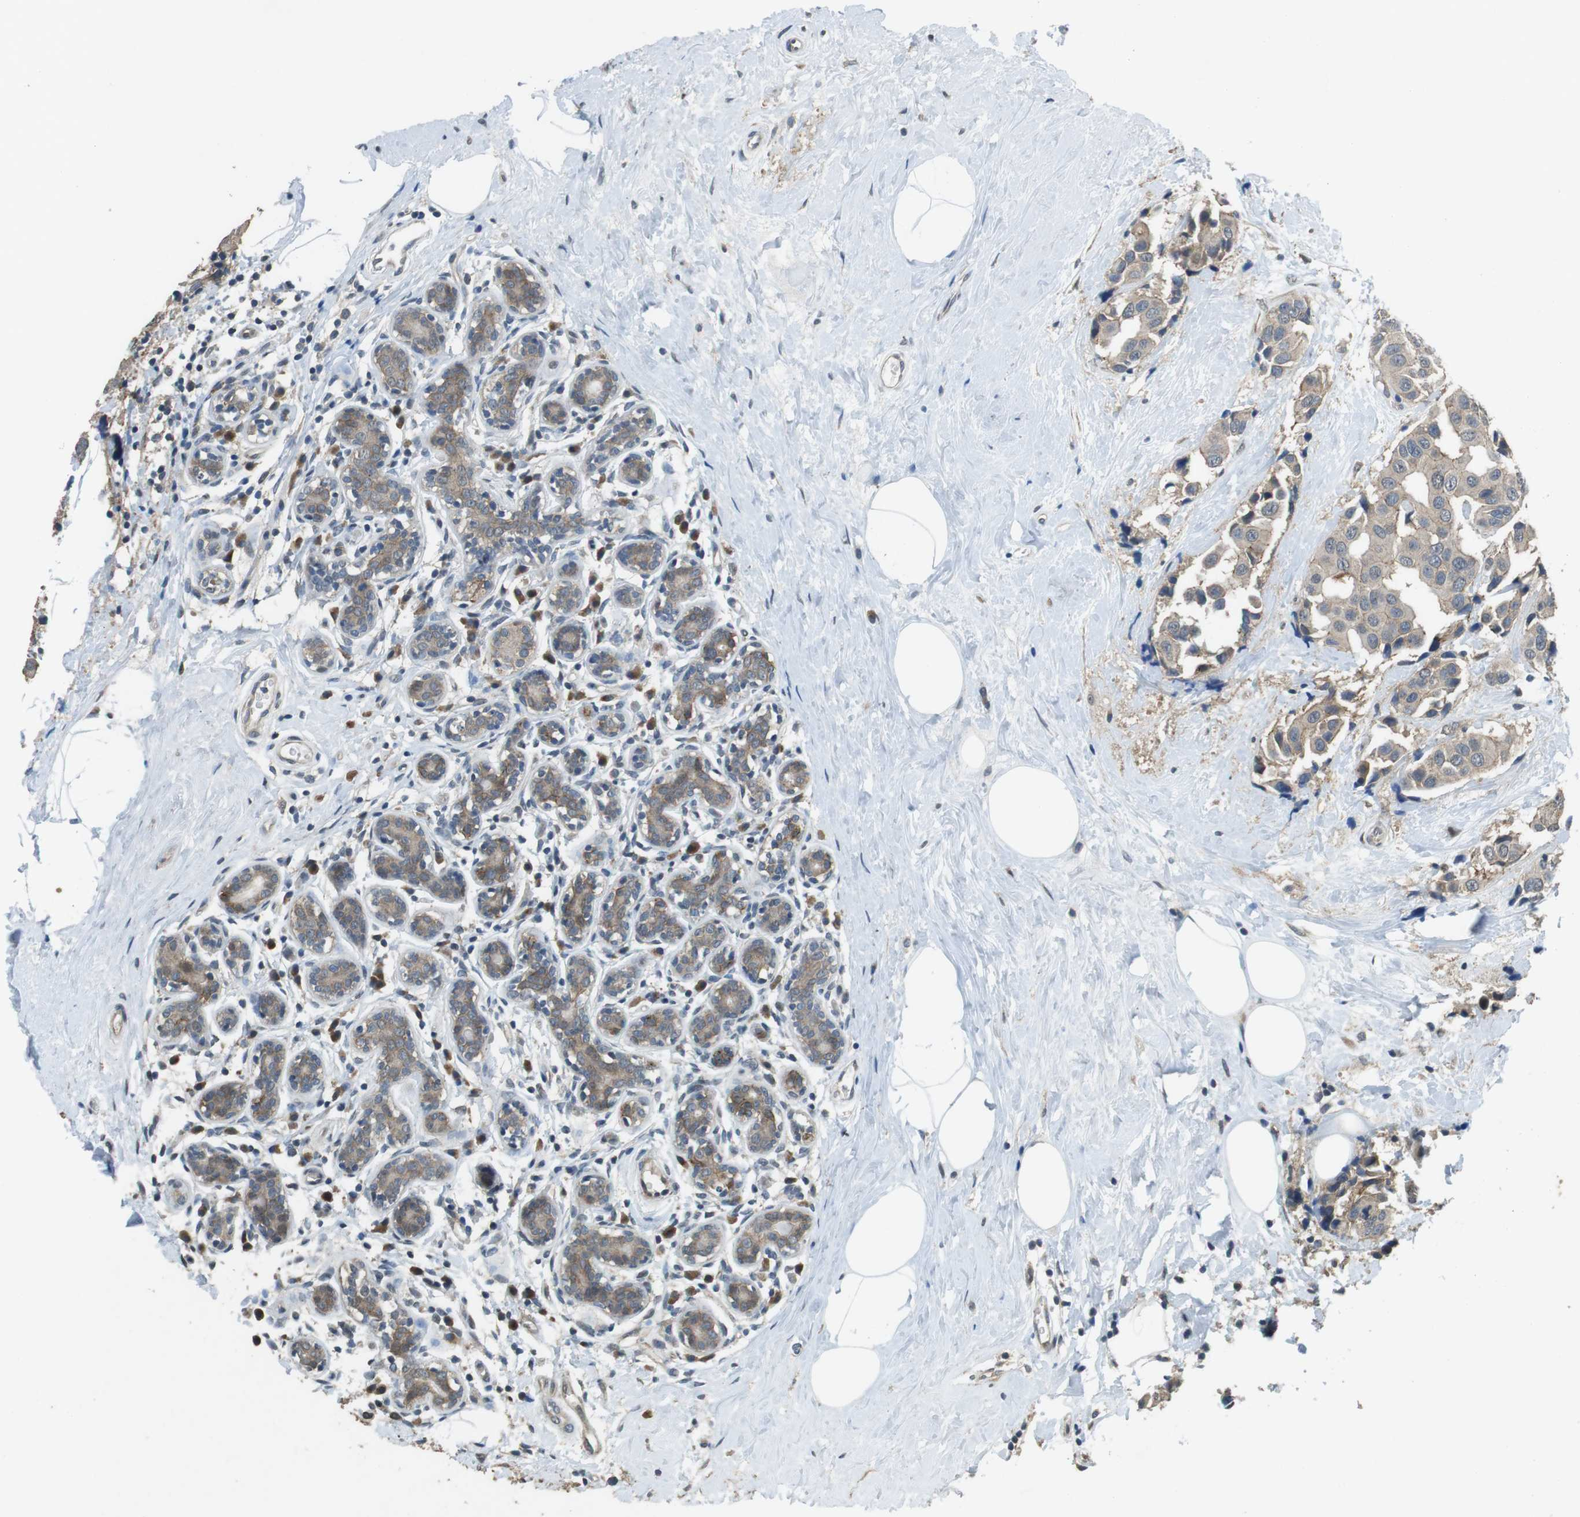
{"staining": {"intensity": "weak", "quantity": ">75%", "location": "cytoplasmic/membranous"}, "tissue": "breast cancer", "cell_type": "Tumor cells", "image_type": "cancer", "snomed": [{"axis": "morphology", "description": "Normal tissue, NOS"}, {"axis": "morphology", "description": "Duct carcinoma"}, {"axis": "topography", "description": "Breast"}], "caption": "Invasive ductal carcinoma (breast) was stained to show a protein in brown. There is low levels of weak cytoplasmic/membranous positivity in about >75% of tumor cells. The staining is performed using DAB brown chromogen to label protein expression. The nuclei are counter-stained blue using hematoxylin.", "gene": "CLDN7", "patient": {"sex": "female", "age": 39}}